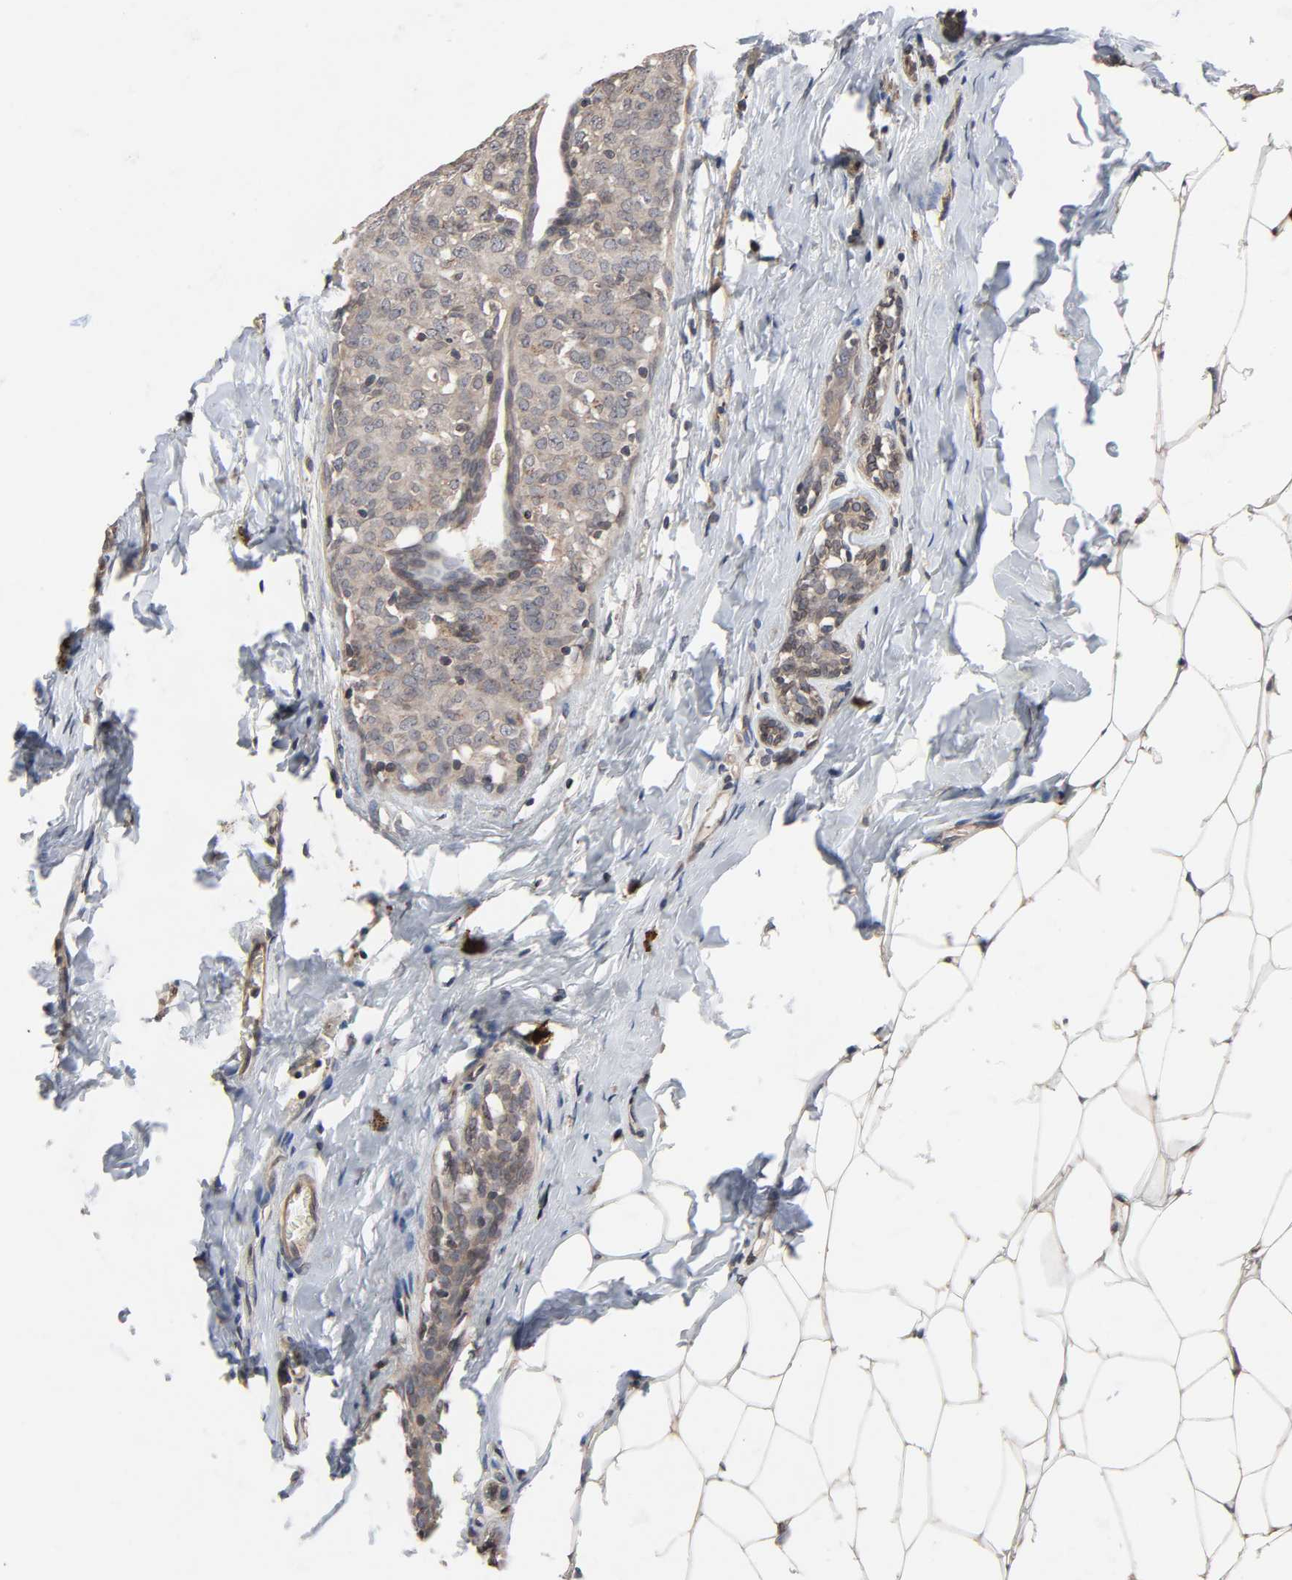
{"staining": {"intensity": "weak", "quantity": ">75%", "location": "cytoplasmic/membranous"}, "tissue": "breast cancer", "cell_type": "Tumor cells", "image_type": "cancer", "snomed": [{"axis": "morphology", "description": "Duct carcinoma"}, {"axis": "topography", "description": "Breast"}], "caption": "Immunohistochemistry (IHC) image of breast invasive ductal carcinoma stained for a protein (brown), which displays low levels of weak cytoplasmic/membranous staining in approximately >75% of tumor cells.", "gene": "CCDC175", "patient": {"sex": "female", "age": 40}}